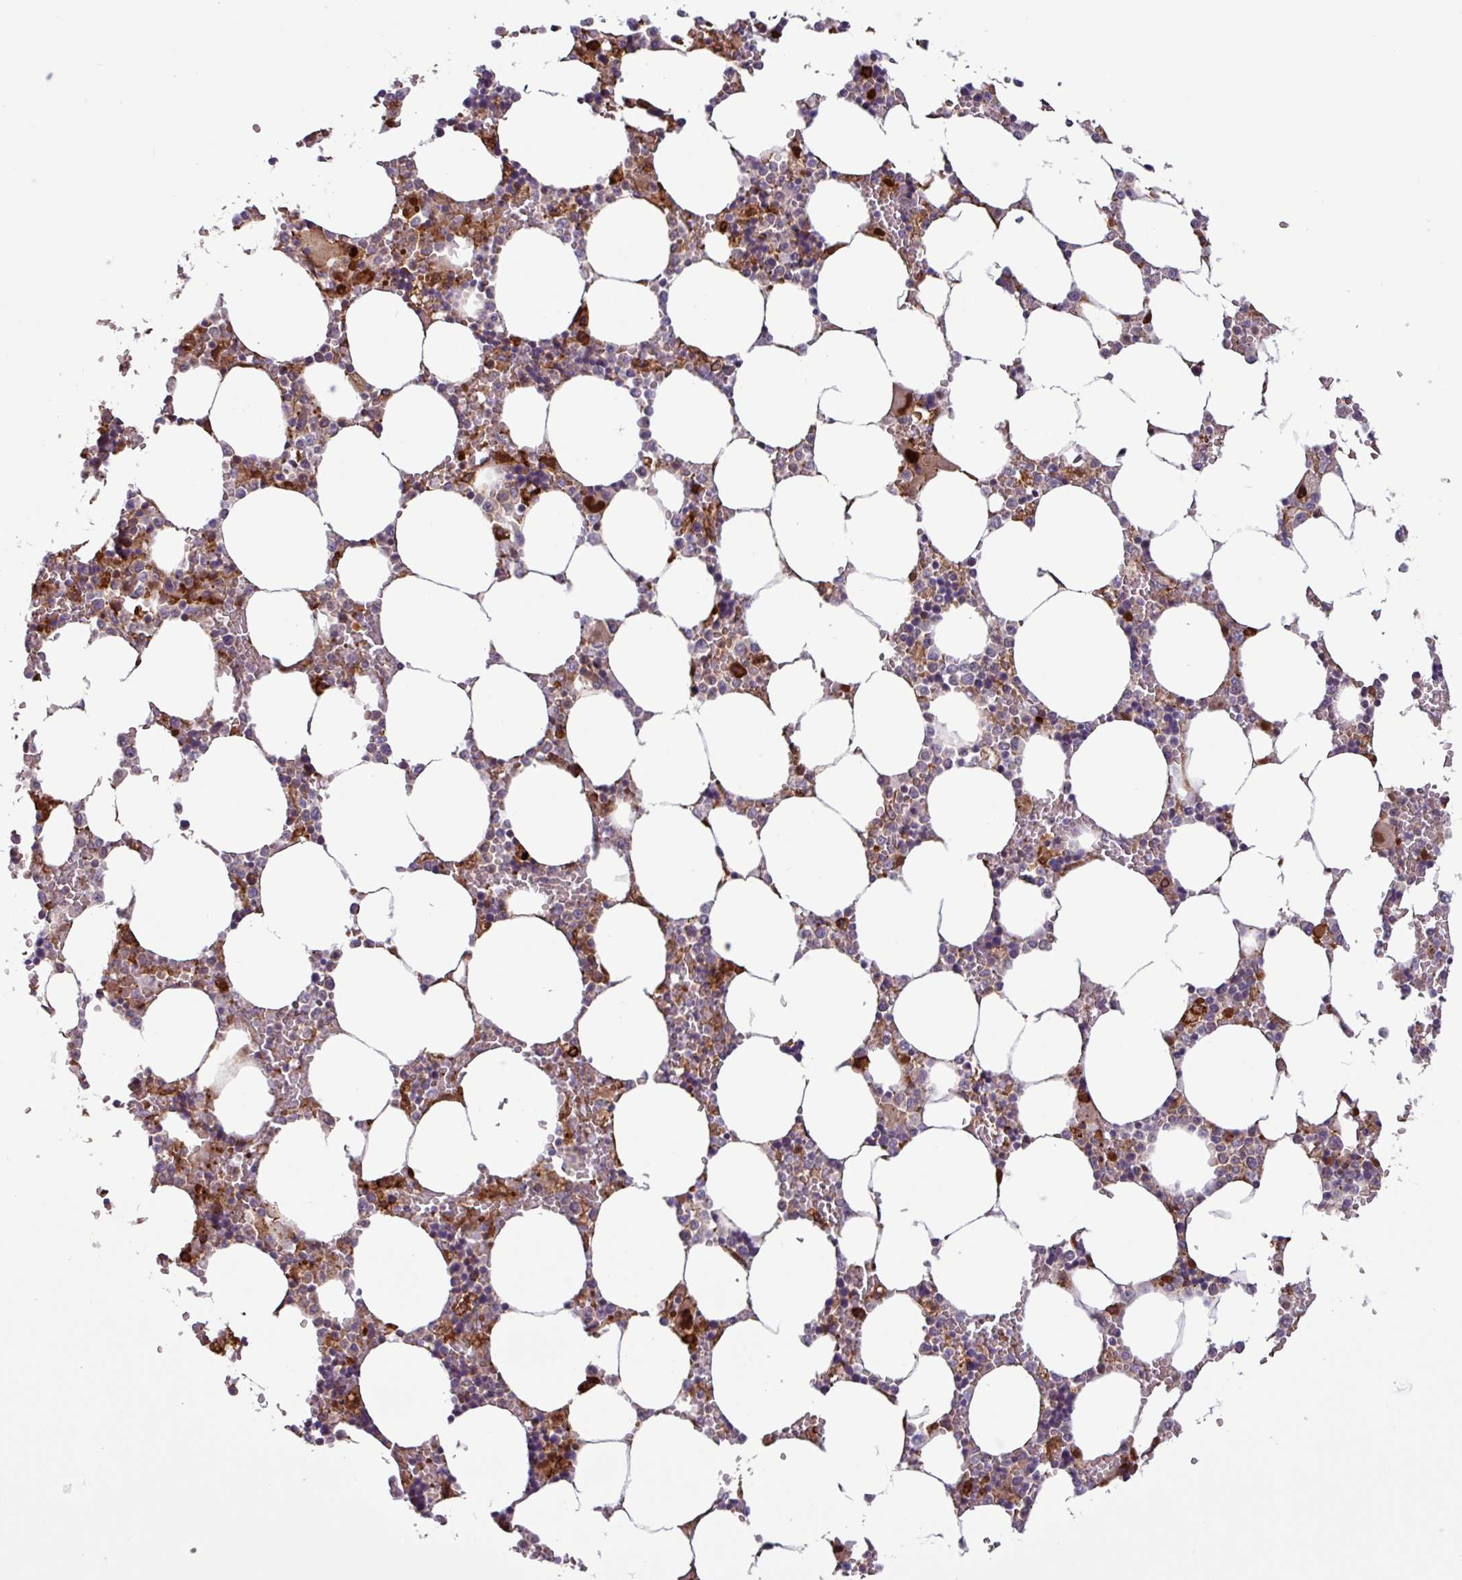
{"staining": {"intensity": "strong", "quantity": "<25%", "location": "cytoplasmic/membranous"}, "tissue": "bone marrow", "cell_type": "Hematopoietic cells", "image_type": "normal", "snomed": [{"axis": "morphology", "description": "Normal tissue, NOS"}, {"axis": "topography", "description": "Bone marrow"}], "caption": "High-power microscopy captured an immunohistochemistry image of benign bone marrow, revealing strong cytoplasmic/membranous positivity in approximately <25% of hematopoietic cells.", "gene": "PCED1A", "patient": {"sex": "male", "age": 64}}